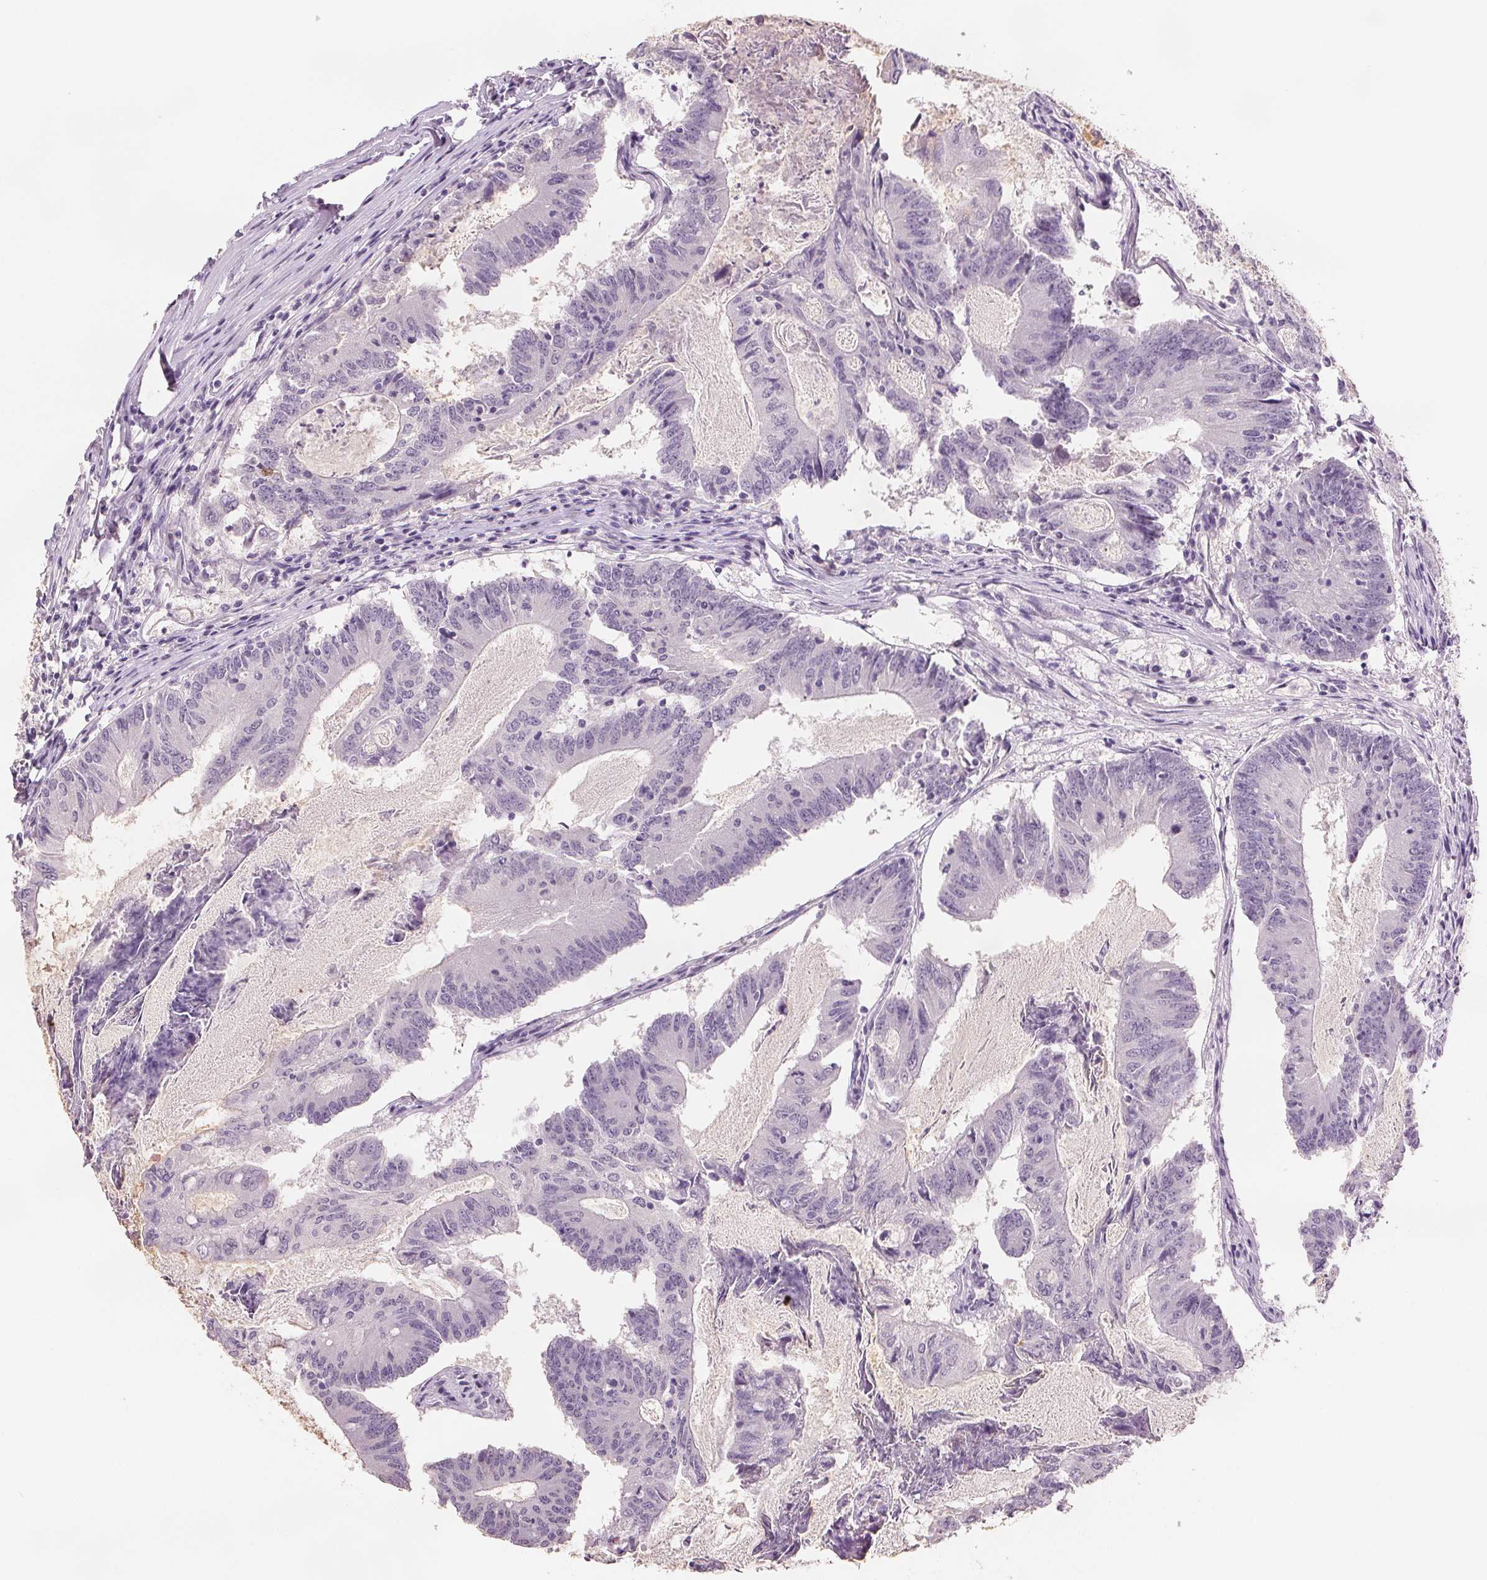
{"staining": {"intensity": "negative", "quantity": "none", "location": "none"}, "tissue": "colorectal cancer", "cell_type": "Tumor cells", "image_type": "cancer", "snomed": [{"axis": "morphology", "description": "Adenocarcinoma, NOS"}, {"axis": "topography", "description": "Colon"}], "caption": "This is an IHC micrograph of human colorectal adenocarcinoma. There is no staining in tumor cells.", "gene": "SCGN", "patient": {"sex": "female", "age": 70}}